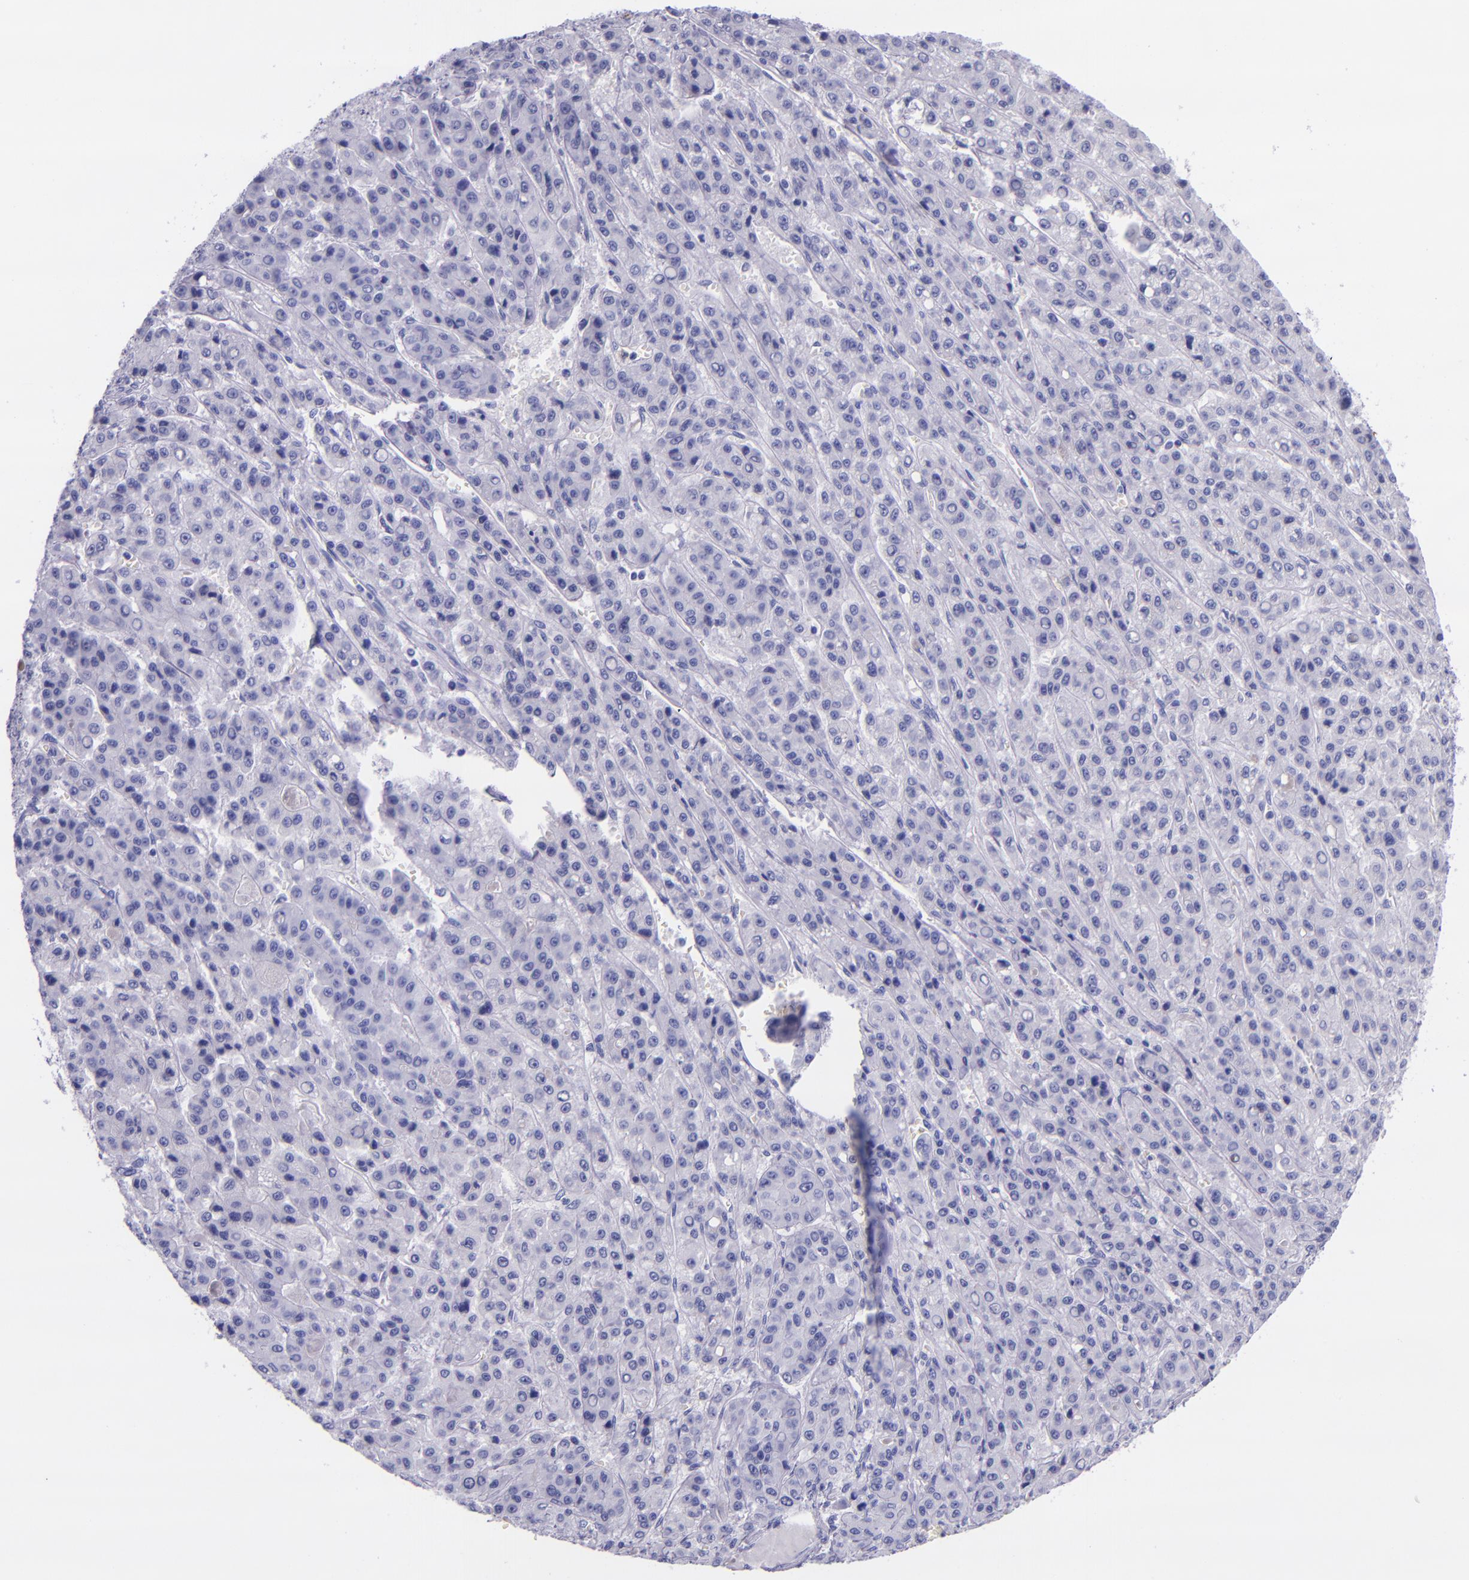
{"staining": {"intensity": "negative", "quantity": "none", "location": "none"}, "tissue": "liver cancer", "cell_type": "Tumor cells", "image_type": "cancer", "snomed": [{"axis": "morphology", "description": "Carcinoma, Hepatocellular, NOS"}, {"axis": "topography", "description": "Liver"}], "caption": "DAB (3,3'-diaminobenzidine) immunohistochemical staining of human liver hepatocellular carcinoma reveals no significant positivity in tumor cells.", "gene": "SLPI", "patient": {"sex": "male", "age": 70}}